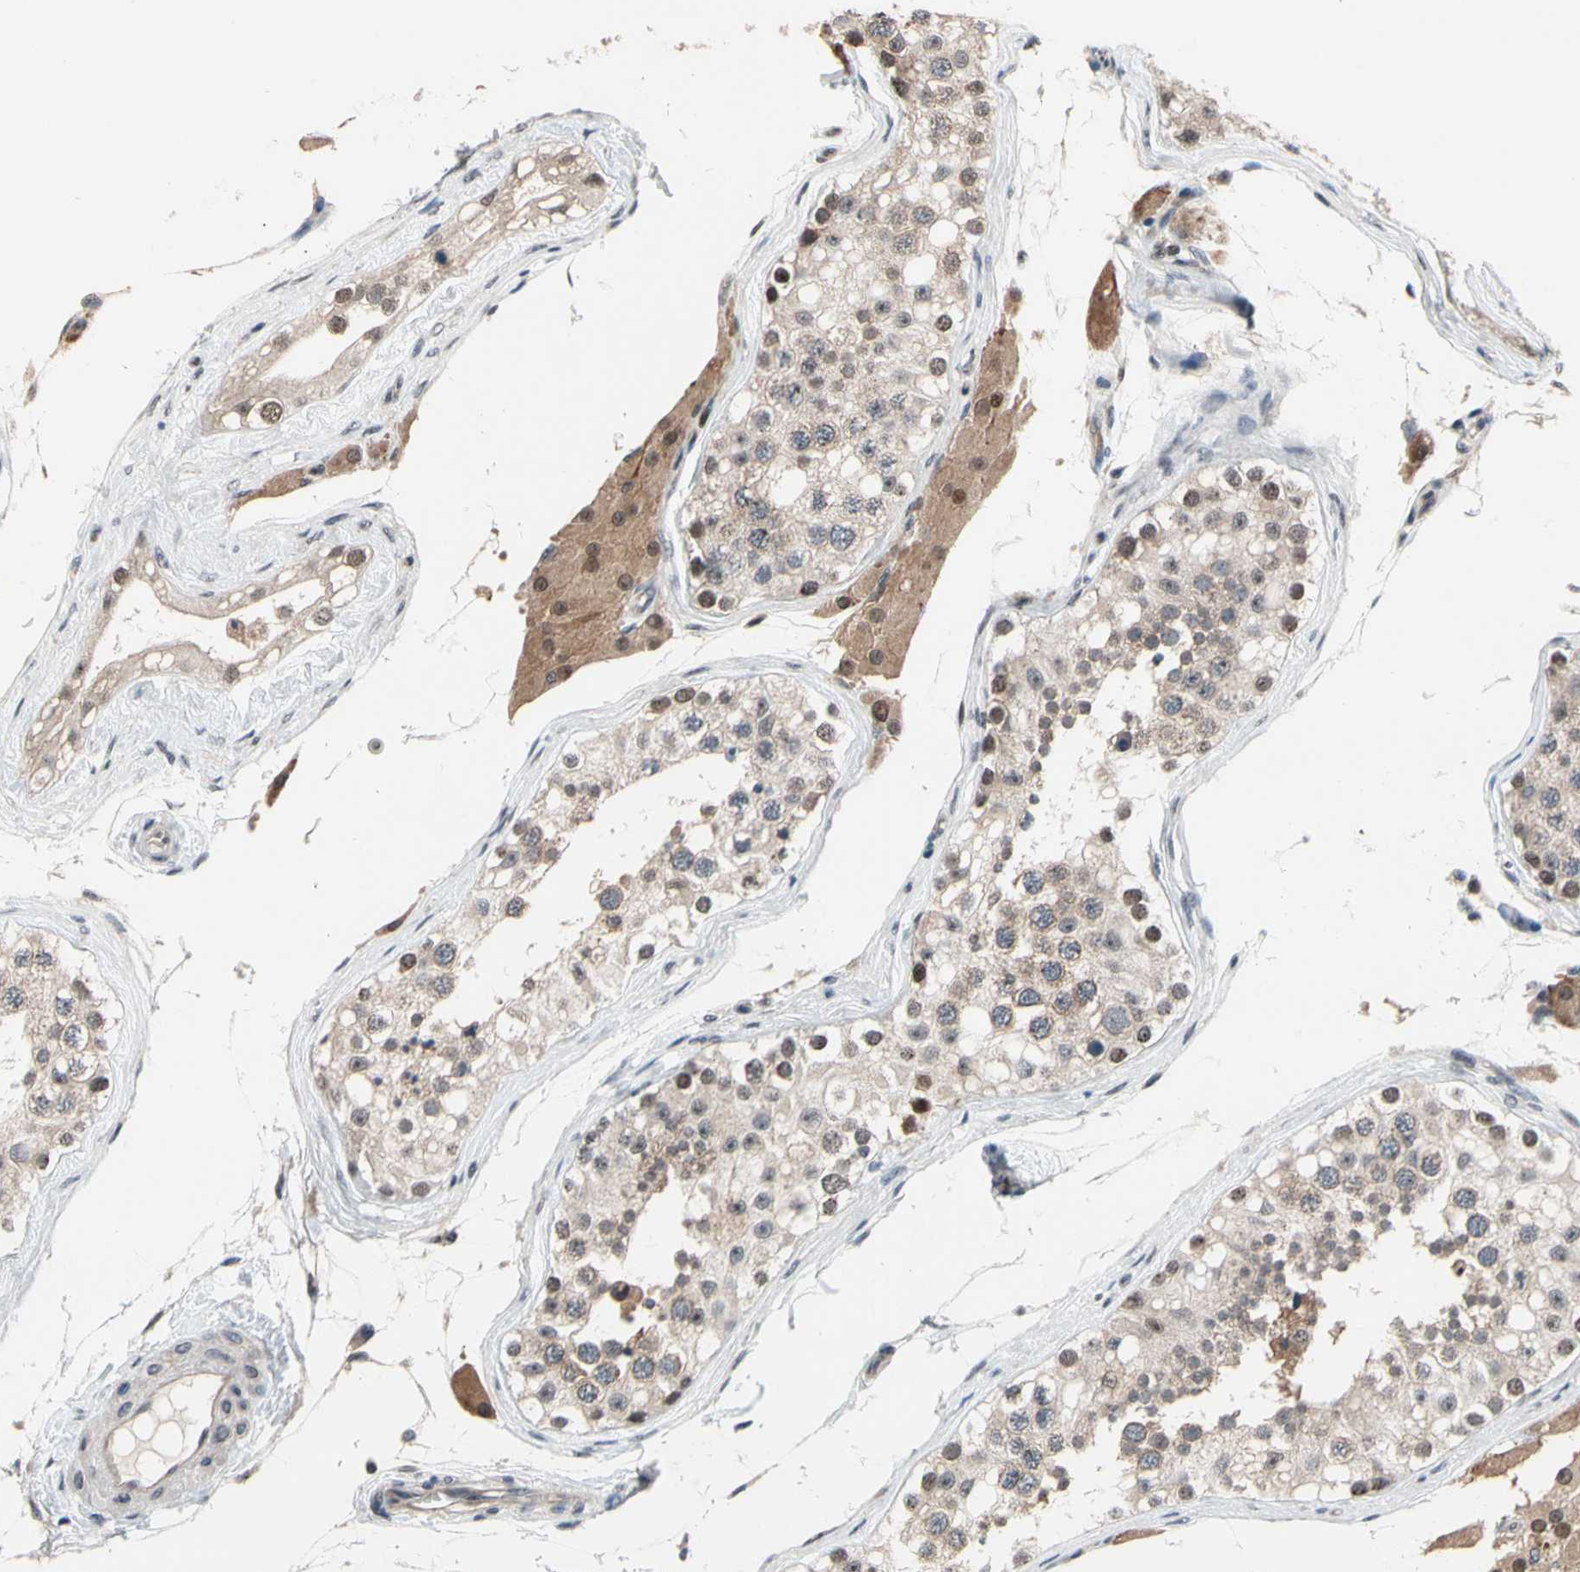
{"staining": {"intensity": "moderate", "quantity": ">75%", "location": "cytoplasmic/membranous,nuclear"}, "tissue": "testis", "cell_type": "Cells in seminiferous ducts", "image_type": "normal", "snomed": [{"axis": "morphology", "description": "Normal tissue, NOS"}, {"axis": "topography", "description": "Testis"}], "caption": "Unremarkable testis exhibits moderate cytoplasmic/membranous,nuclear expression in approximately >75% of cells in seminiferous ducts, visualized by immunohistochemistry.", "gene": "NGEF", "patient": {"sex": "male", "age": 68}}